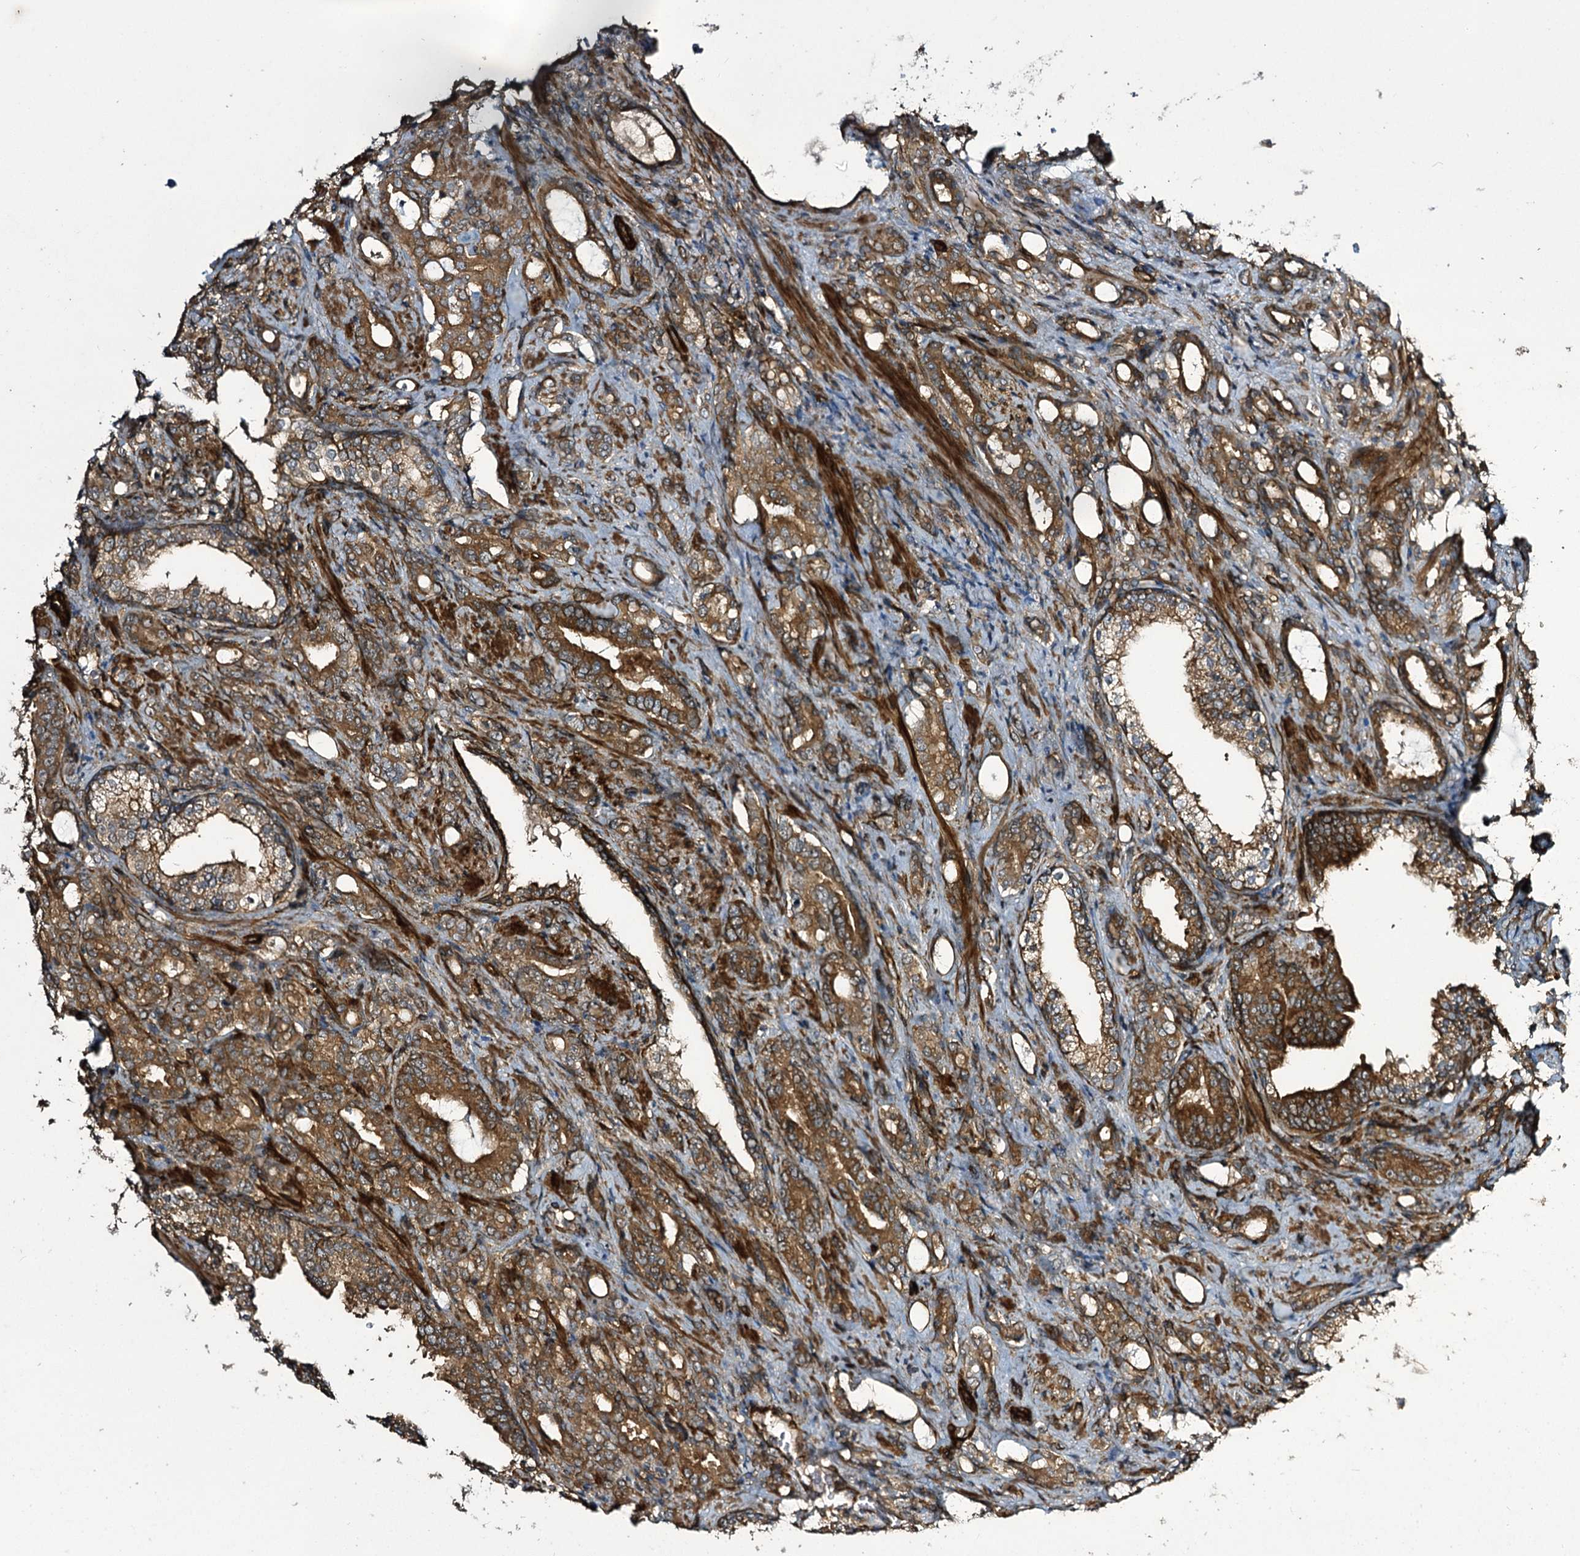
{"staining": {"intensity": "strong", "quantity": ">75%", "location": "cytoplasmic/membranous"}, "tissue": "prostate cancer", "cell_type": "Tumor cells", "image_type": "cancer", "snomed": [{"axis": "morphology", "description": "Adenocarcinoma, High grade"}, {"axis": "topography", "description": "Prostate"}], "caption": "Immunohistochemical staining of human prostate adenocarcinoma (high-grade) shows strong cytoplasmic/membranous protein positivity in approximately >75% of tumor cells.", "gene": "MYO1C", "patient": {"sex": "male", "age": 72}}